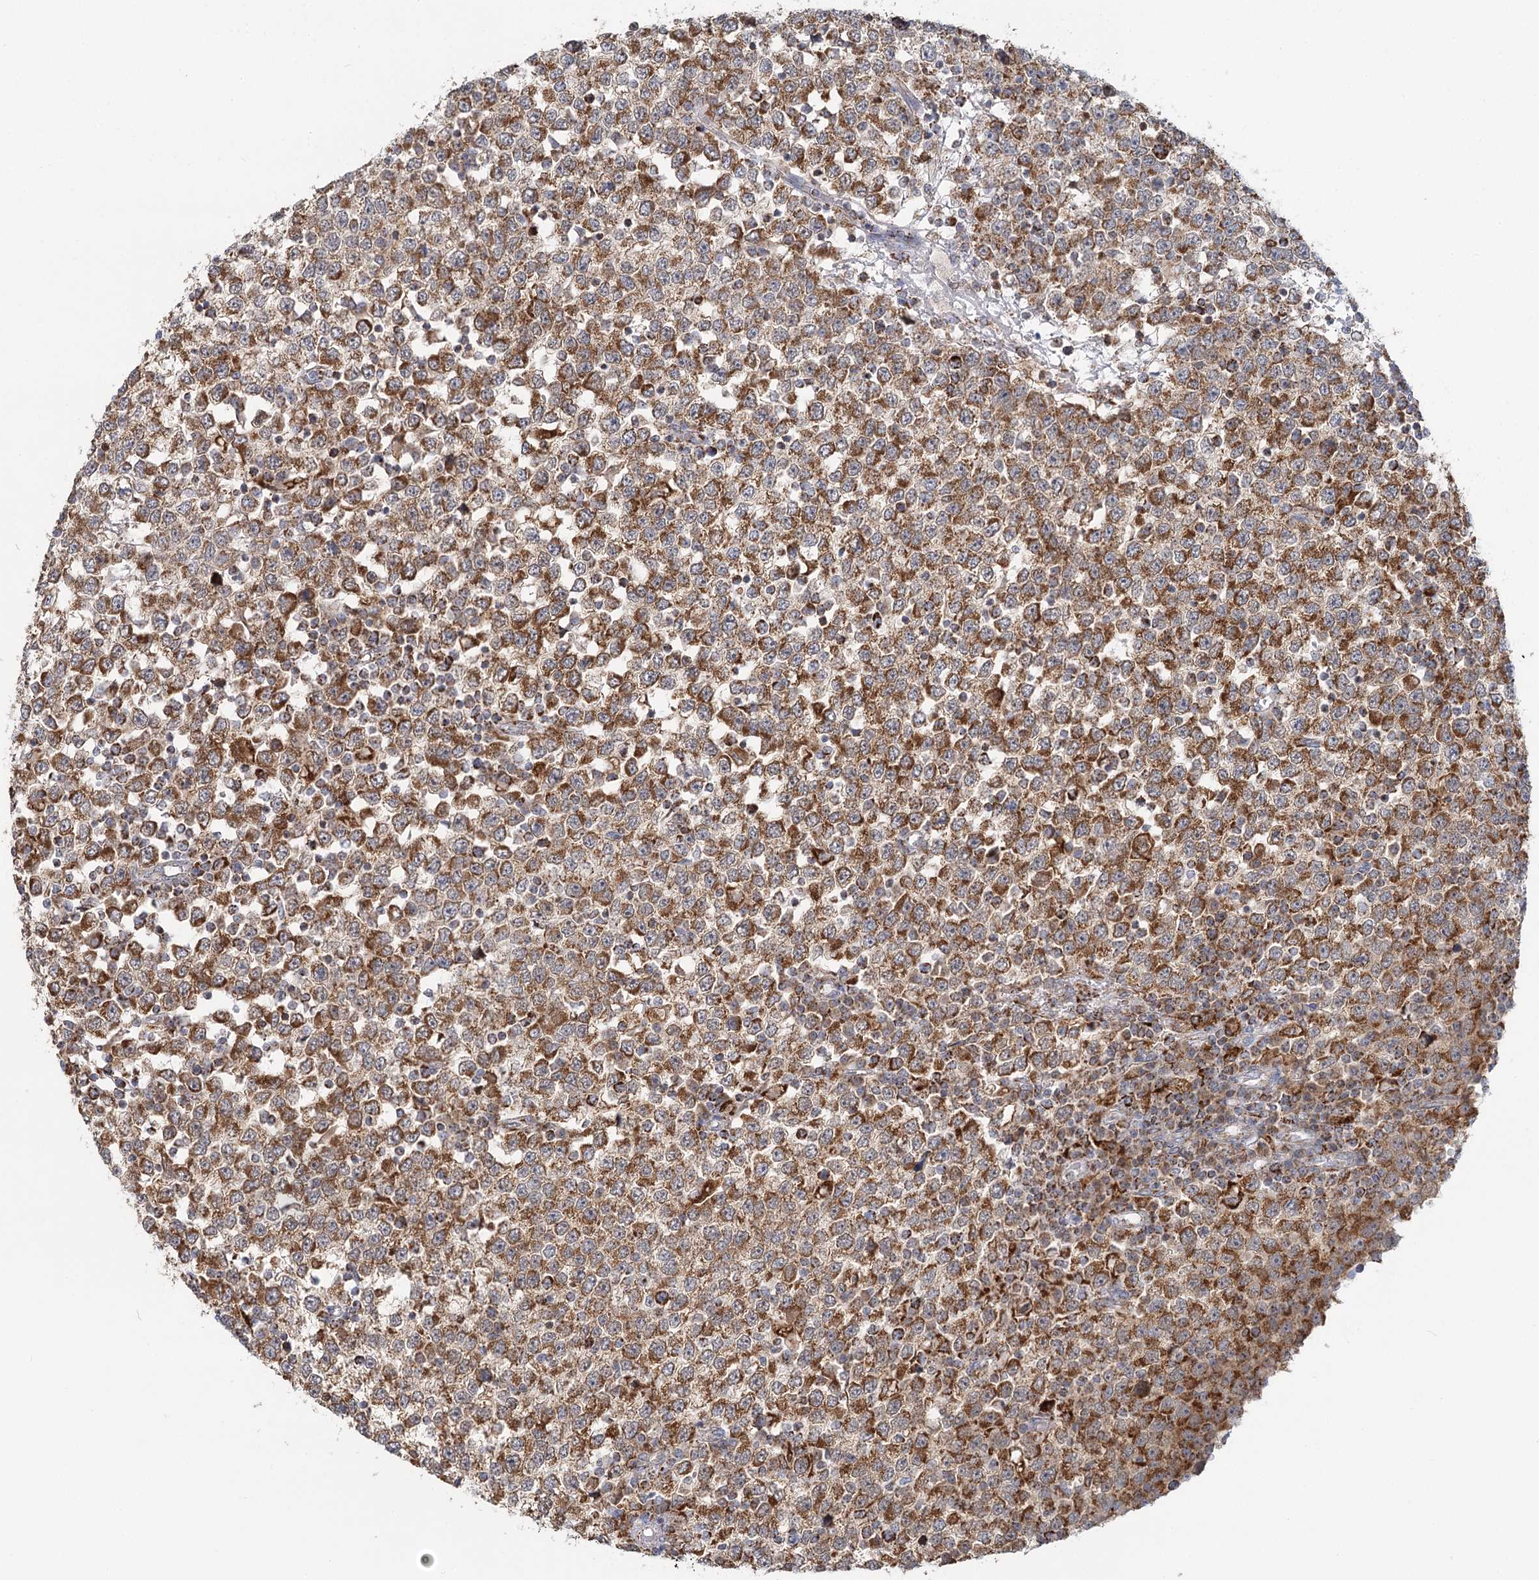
{"staining": {"intensity": "strong", "quantity": ">75%", "location": "cytoplasmic/membranous"}, "tissue": "testis cancer", "cell_type": "Tumor cells", "image_type": "cancer", "snomed": [{"axis": "morphology", "description": "Seminoma, NOS"}, {"axis": "topography", "description": "Testis"}], "caption": "Human testis cancer stained with a brown dye reveals strong cytoplasmic/membranous positive positivity in about >75% of tumor cells.", "gene": "TAS1R1", "patient": {"sex": "male", "age": 65}}